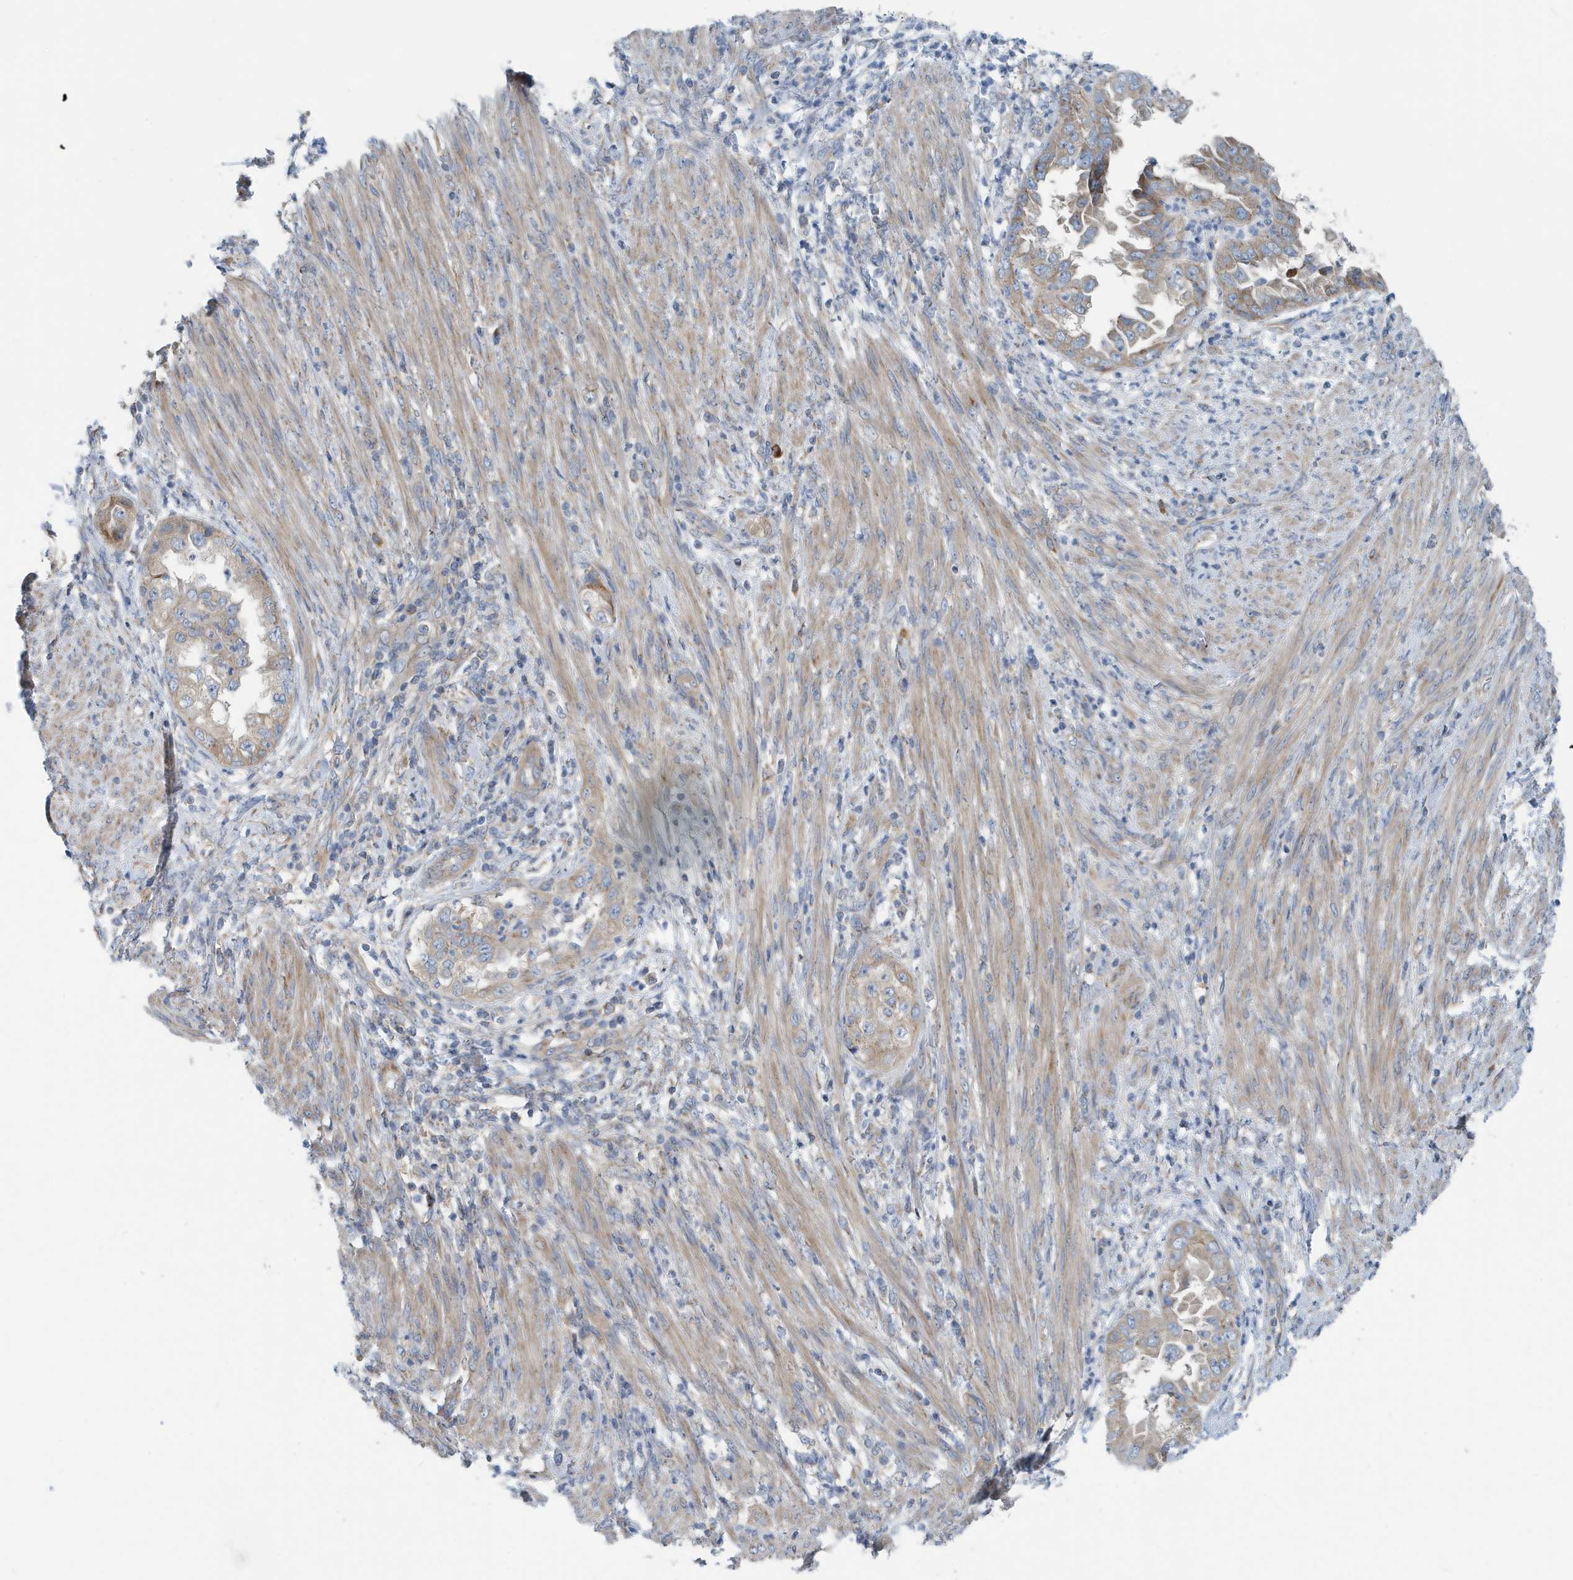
{"staining": {"intensity": "moderate", "quantity": ">75%", "location": "cytoplasmic/membranous"}, "tissue": "endometrial cancer", "cell_type": "Tumor cells", "image_type": "cancer", "snomed": [{"axis": "morphology", "description": "Adenocarcinoma, NOS"}, {"axis": "topography", "description": "Endometrium"}], "caption": "IHC micrograph of human adenocarcinoma (endometrial) stained for a protein (brown), which exhibits medium levels of moderate cytoplasmic/membranous staining in about >75% of tumor cells.", "gene": "PPM1M", "patient": {"sex": "female", "age": 85}}